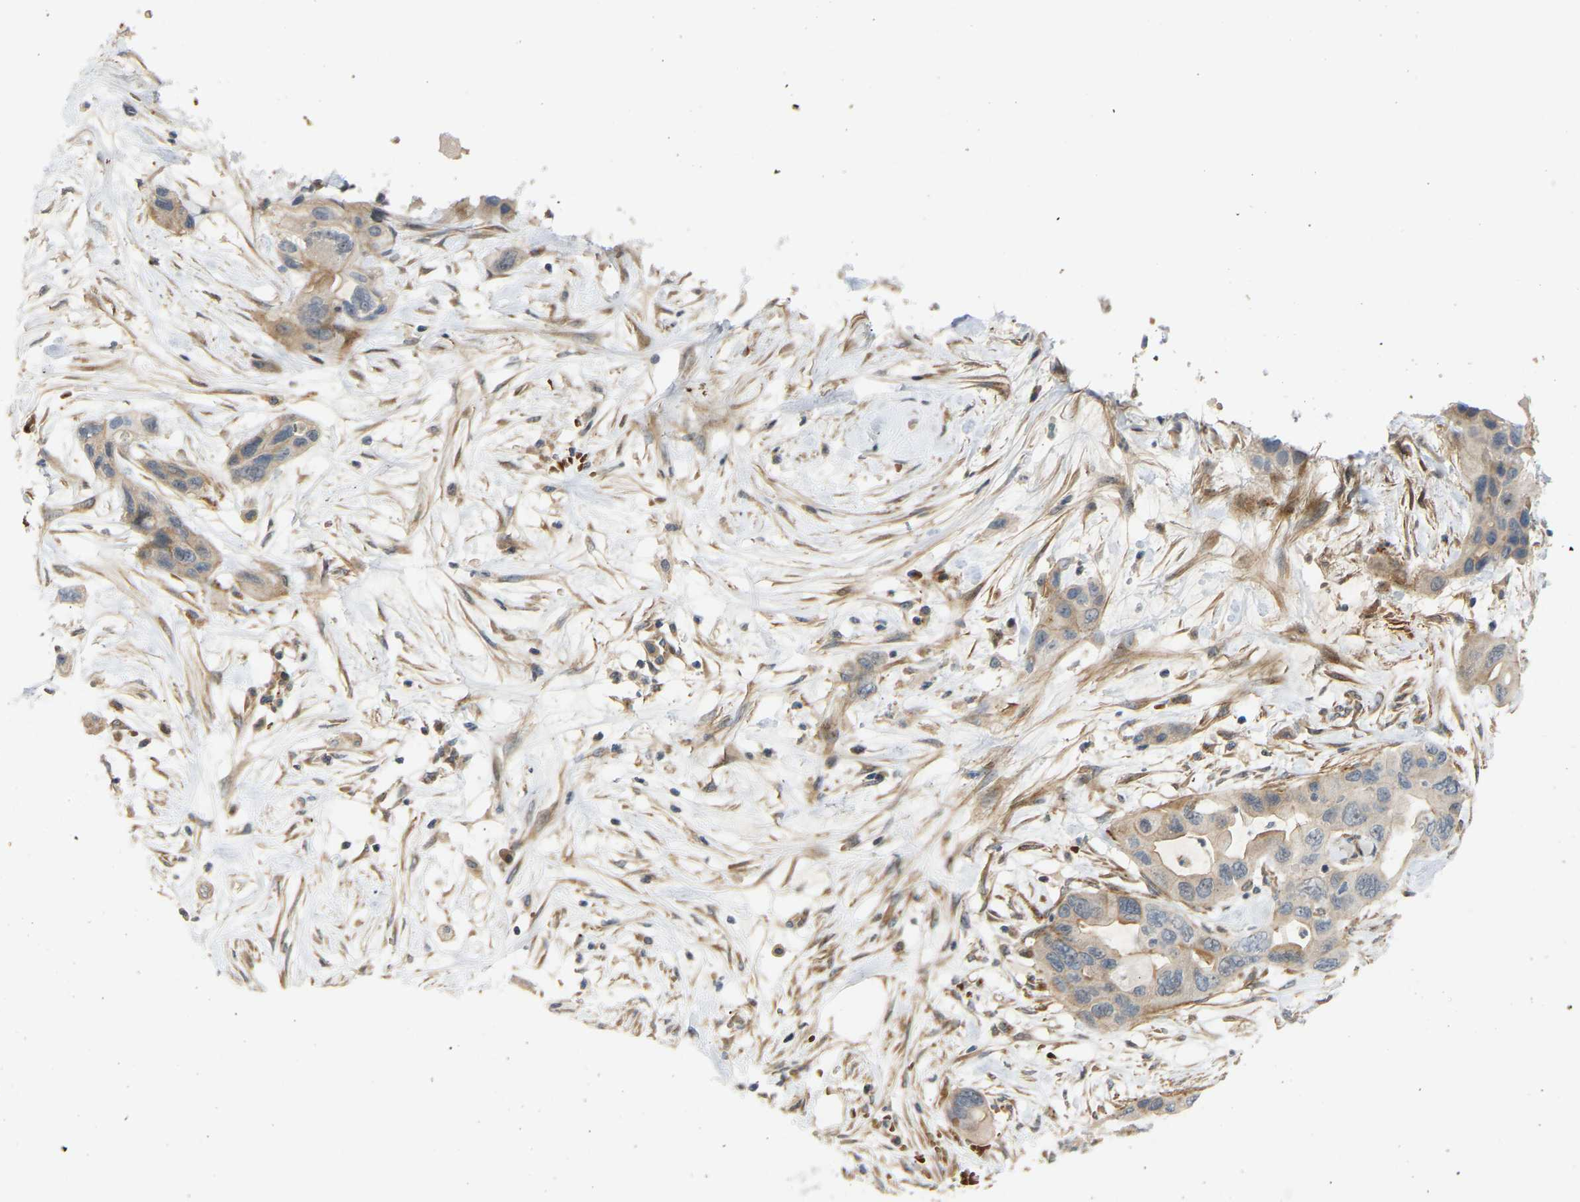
{"staining": {"intensity": "moderate", "quantity": "<25%", "location": "cytoplasmic/membranous"}, "tissue": "pancreatic cancer", "cell_type": "Tumor cells", "image_type": "cancer", "snomed": [{"axis": "morphology", "description": "Adenocarcinoma, NOS"}, {"axis": "topography", "description": "Pancreas"}], "caption": "This is an image of immunohistochemistry staining of pancreatic cancer, which shows moderate staining in the cytoplasmic/membranous of tumor cells.", "gene": "POGLUT2", "patient": {"sex": "female", "age": 71}}